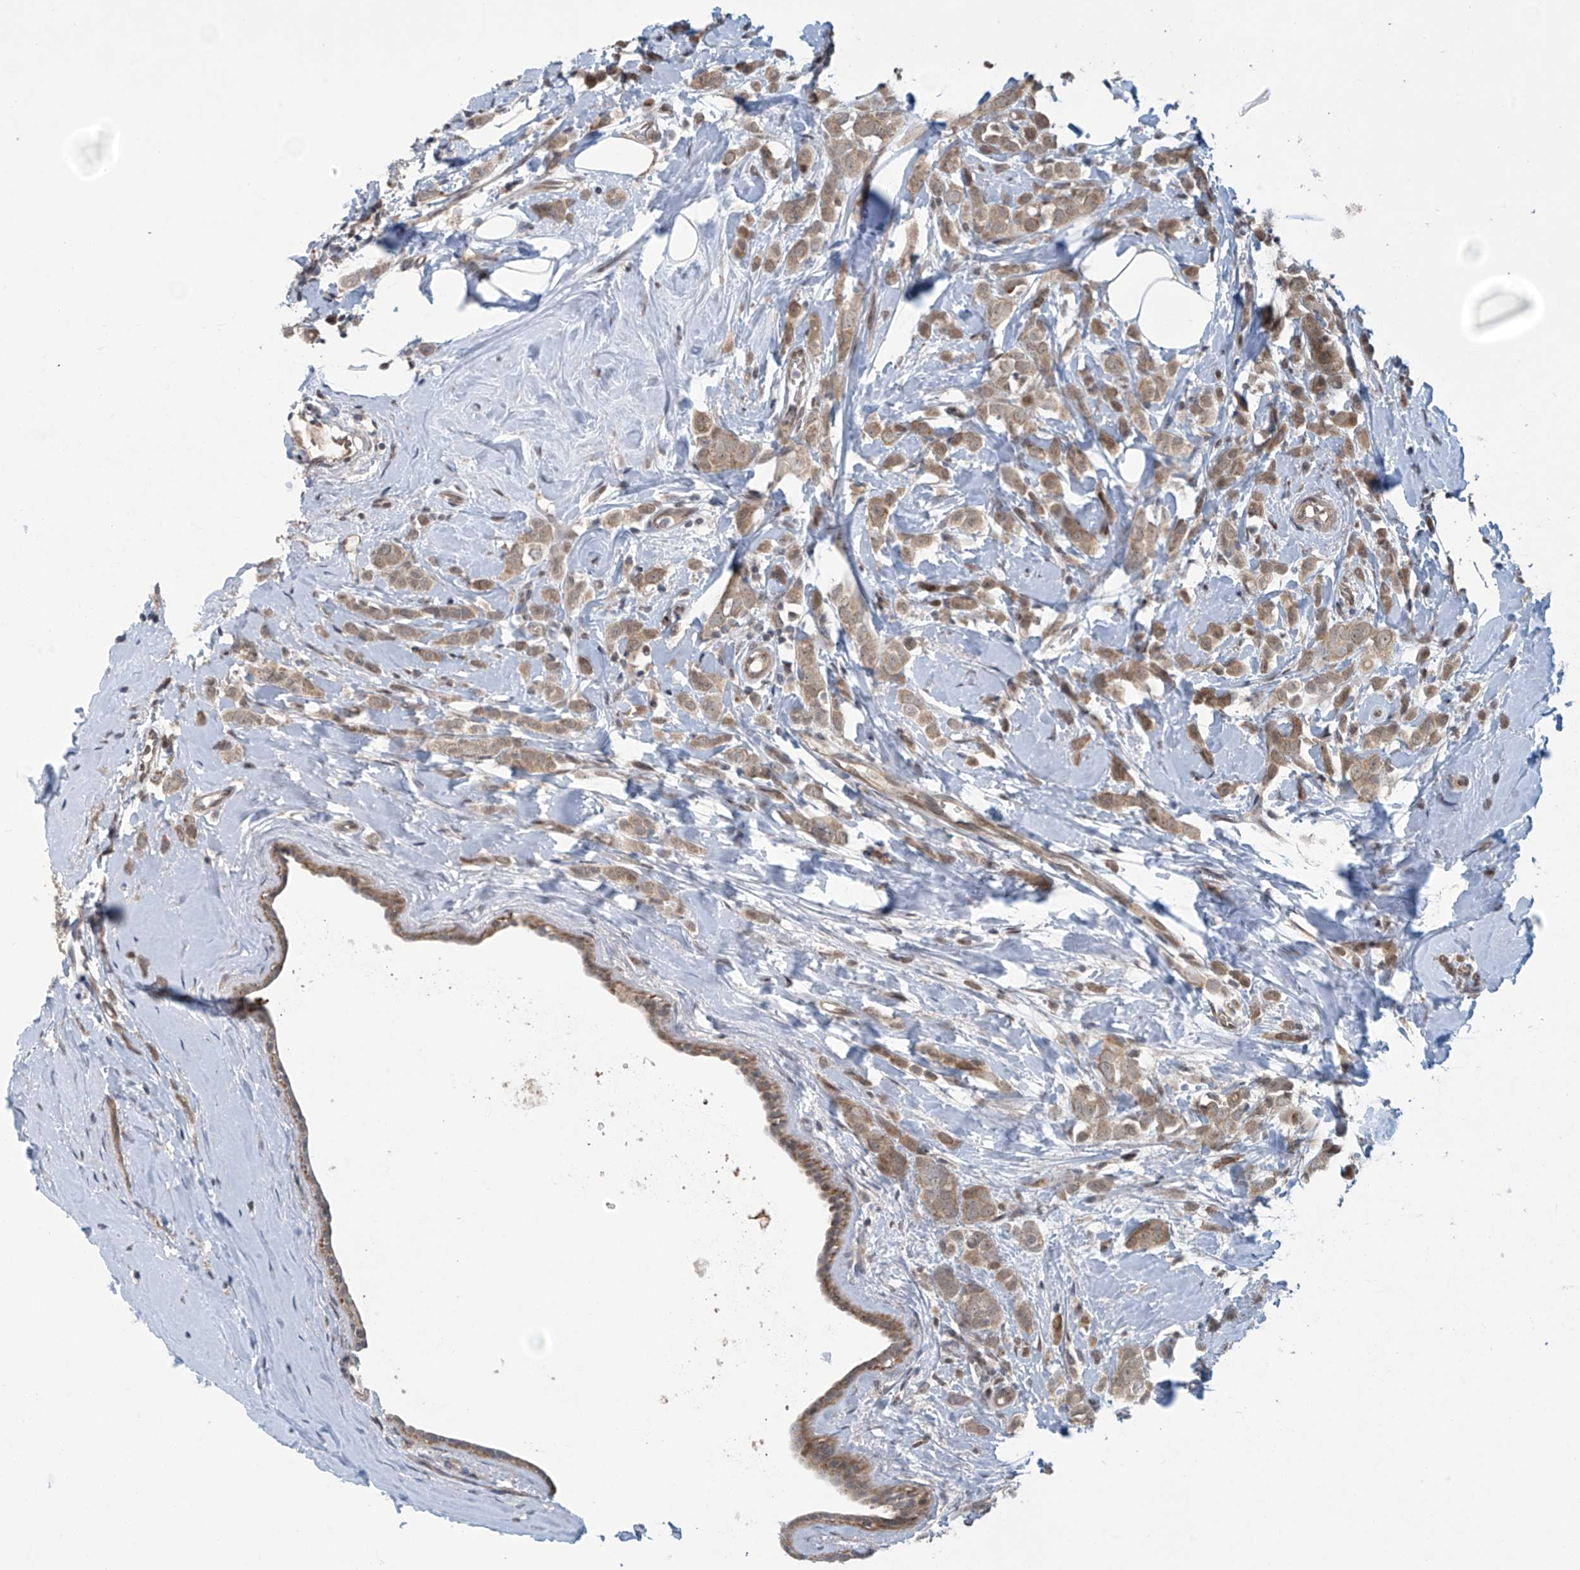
{"staining": {"intensity": "weak", "quantity": ">75%", "location": "cytoplasmic/membranous"}, "tissue": "breast cancer", "cell_type": "Tumor cells", "image_type": "cancer", "snomed": [{"axis": "morphology", "description": "Lobular carcinoma"}, {"axis": "topography", "description": "Breast"}], "caption": "Weak cytoplasmic/membranous staining is seen in about >75% of tumor cells in lobular carcinoma (breast).", "gene": "ABHD13", "patient": {"sex": "female", "age": 47}}